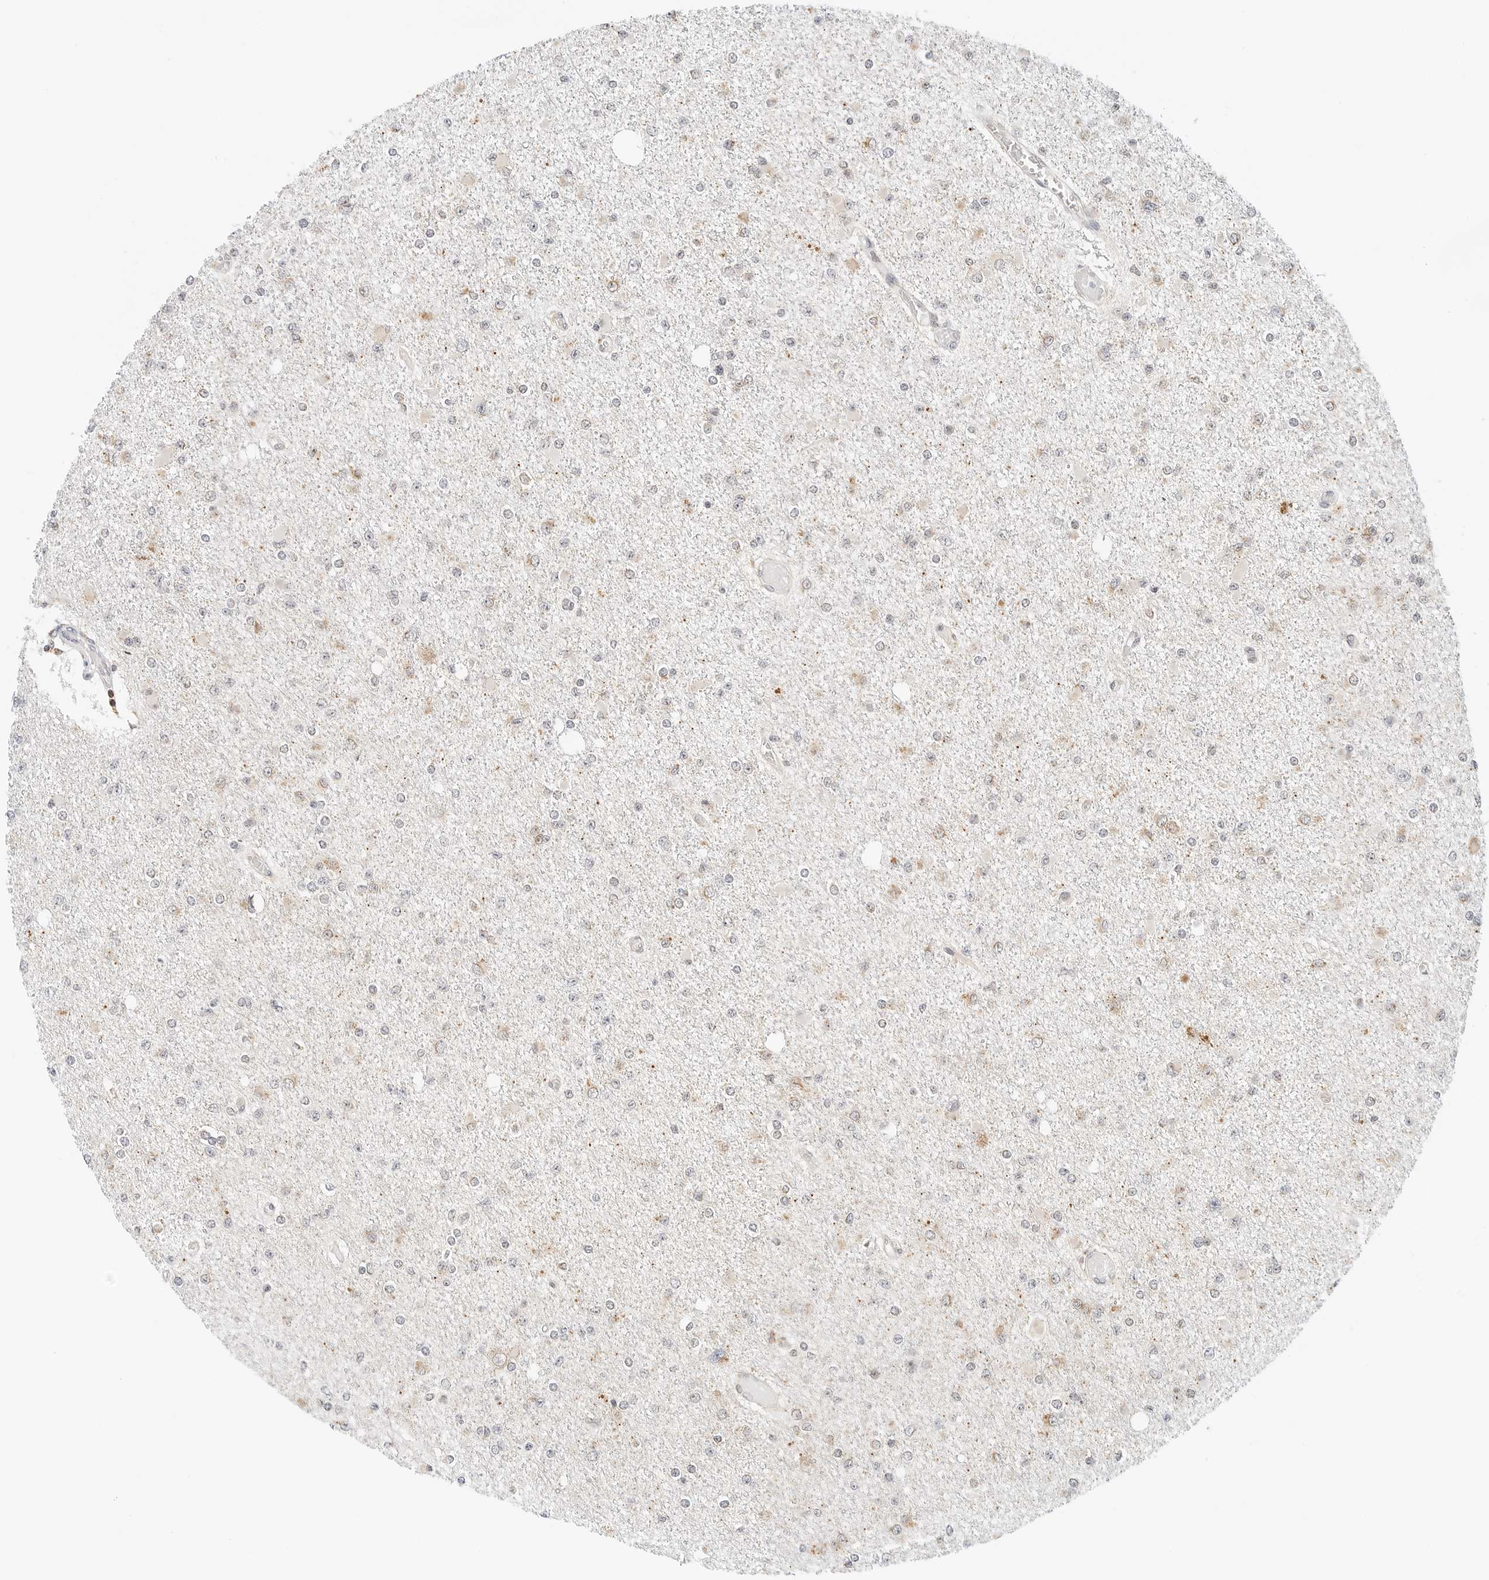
{"staining": {"intensity": "weak", "quantity": "<25%", "location": "cytoplasmic/membranous"}, "tissue": "glioma", "cell_type": "Tumor cells", "image_type": "cancer", "snomed": [{"axis": "morphology", "description": "Glioma, malignant, Low grade"}, {"axis": "topography", "description": "Brain"}], "caption": "Immunohistochemical staining of glioma exhibits no significant expression in tumor cells.", "gene": "ATL1", "patient": {"sex": "female", "age": 22}}